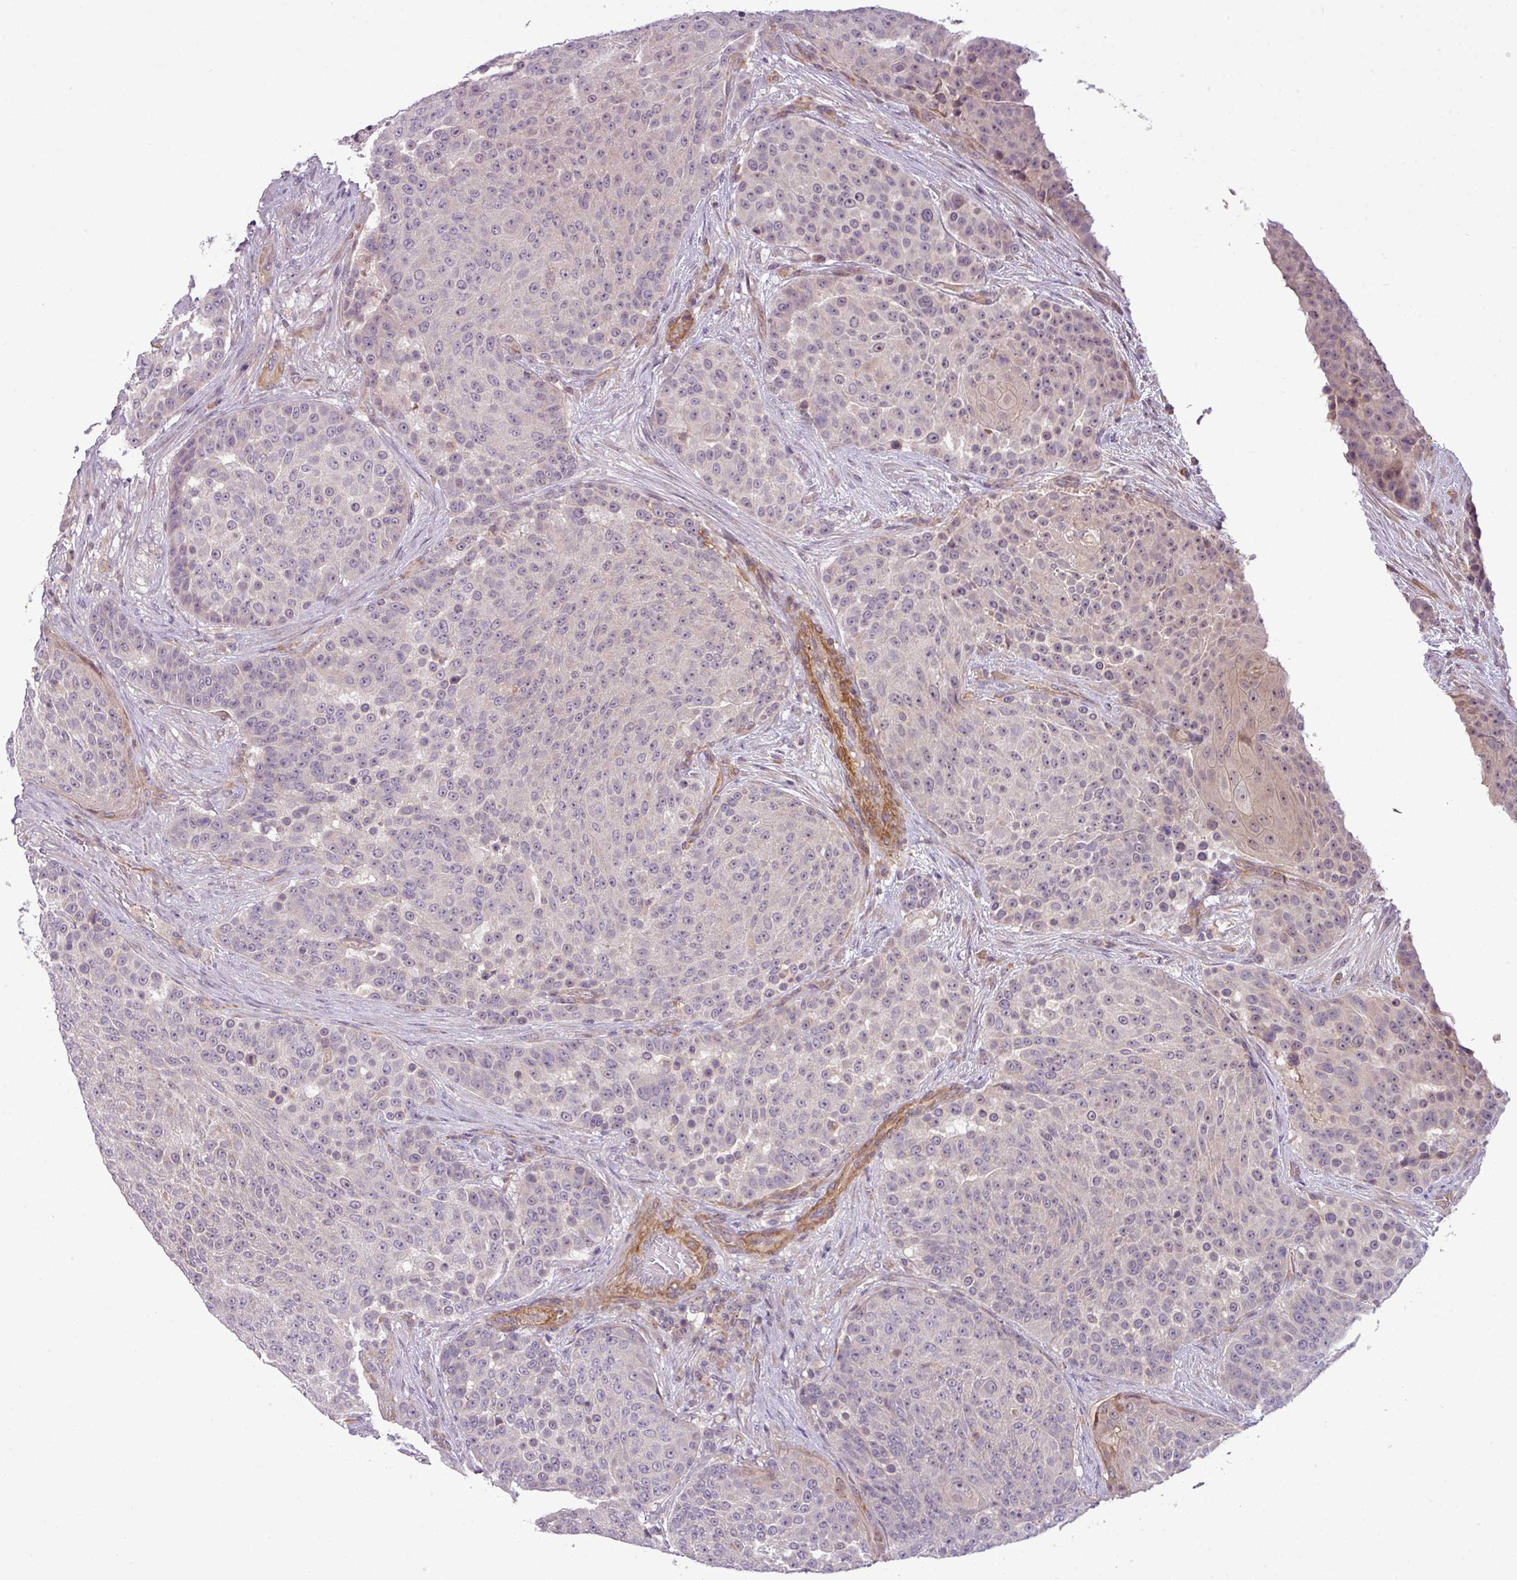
{"staining": {"intensity": "negative", "quantity": "none", "location": "none"}, "tissue": "urothelial cancer", "cell_type": "Tumor cells", "image_type": "cancer", "snomed": [{"axis": "morphology", "description": "Urothelial carcinoma, High grade"}, {"axis": "topography", "description": "Urinary bladder"}], "caption": "There is no significant expression in tumor cells of urothelial carcinoma (high-grade).", "gene": "ZNF35", "patient": {"sex": "female", "age": 63}}